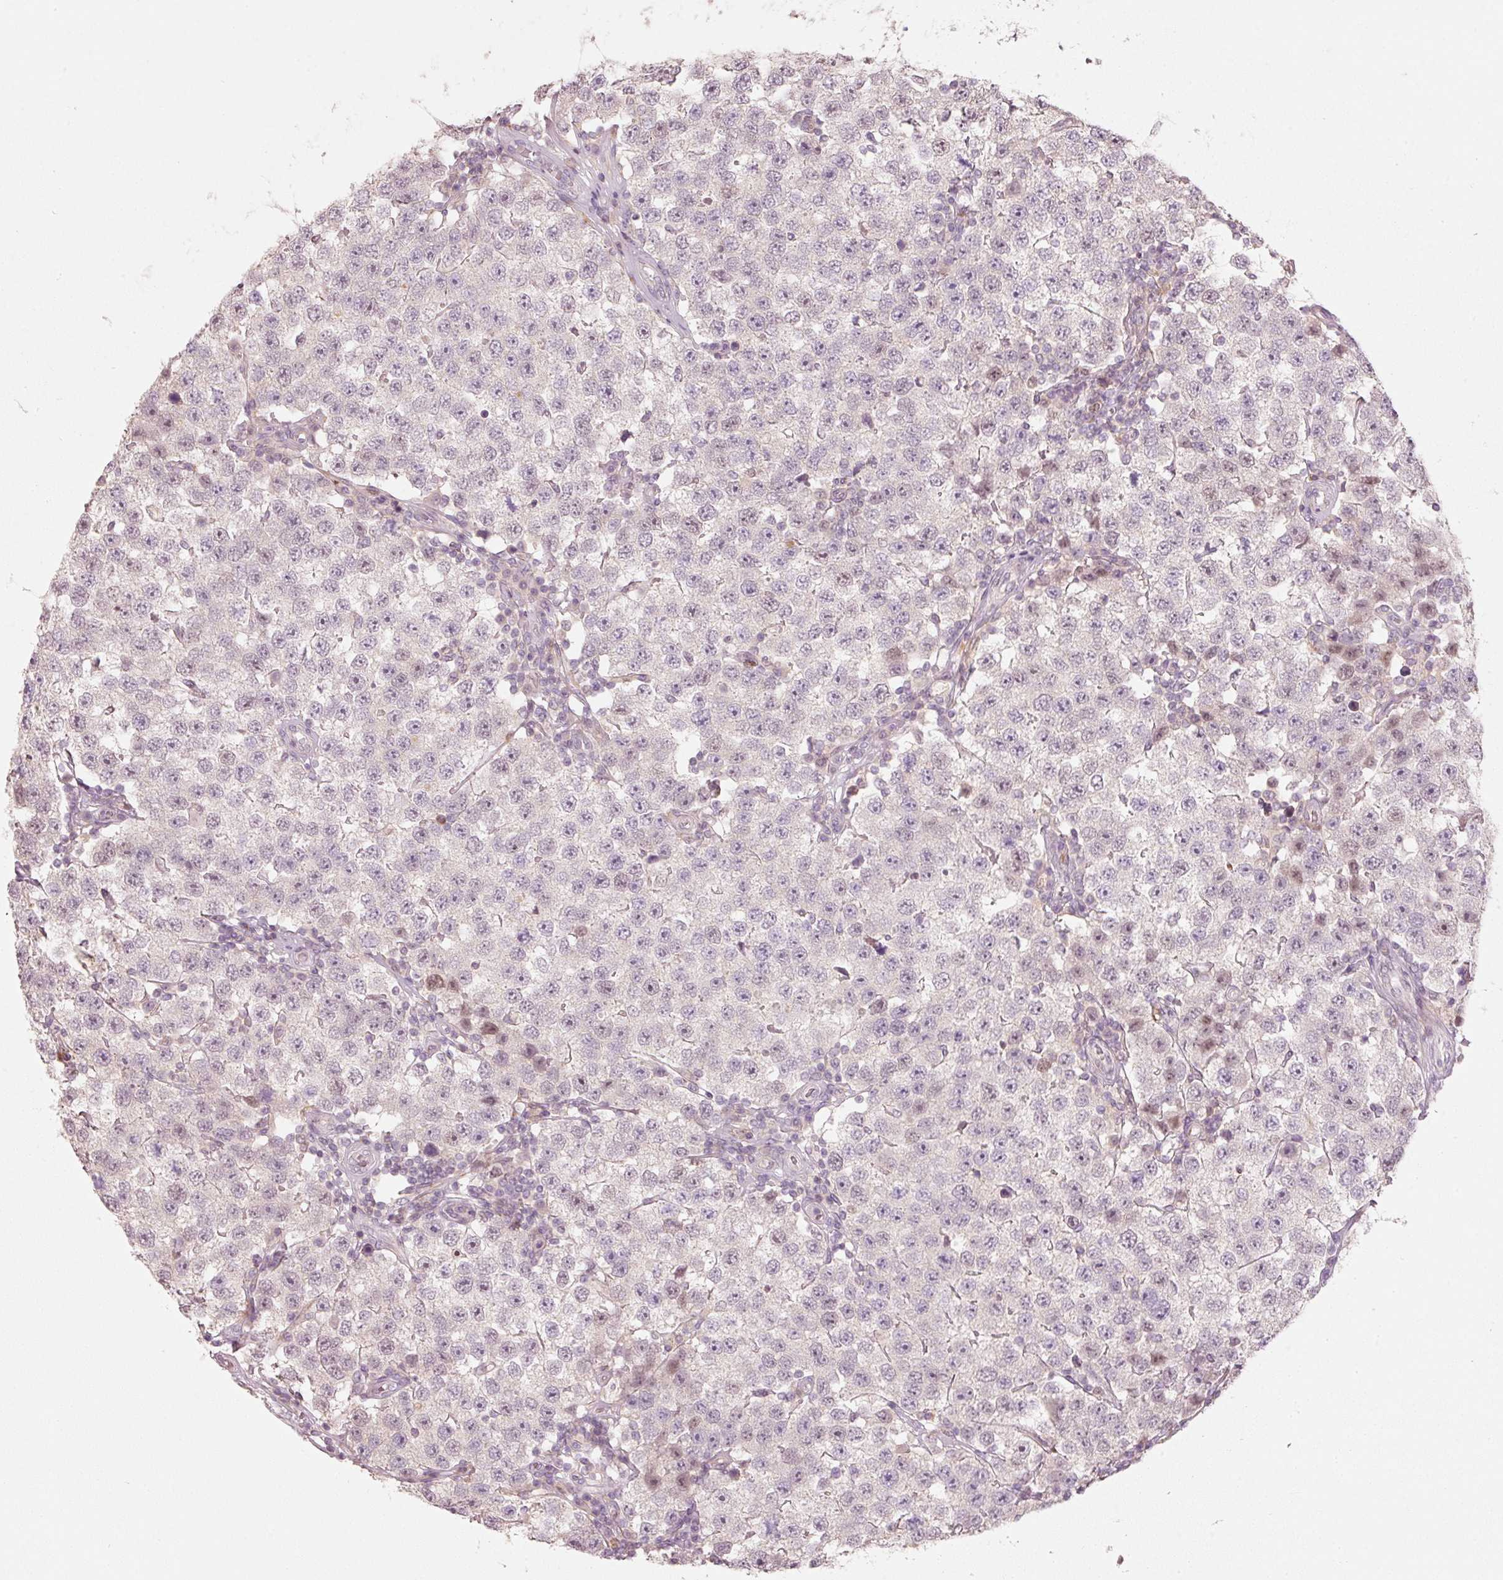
{"staining": {"intensity": "negative", "quantity": "none", "location": "none"}, "tissue": "testis cancer", "cell_type": "Tumor cells", "image_type": "cancer", "snomed": [{"axis": "morphology", "description": "Seminoma, NOS"}, {"axis": "topography", "description": "Testis"}], "caption": "High magnification brightfield microscopy of testis cancer stained with DAB (brown) and counterstained with hematoxylin (blue): tumor cells show no significant staining.", "gene": "TREX2", "patient": {"sex": "male", "age": 34}}